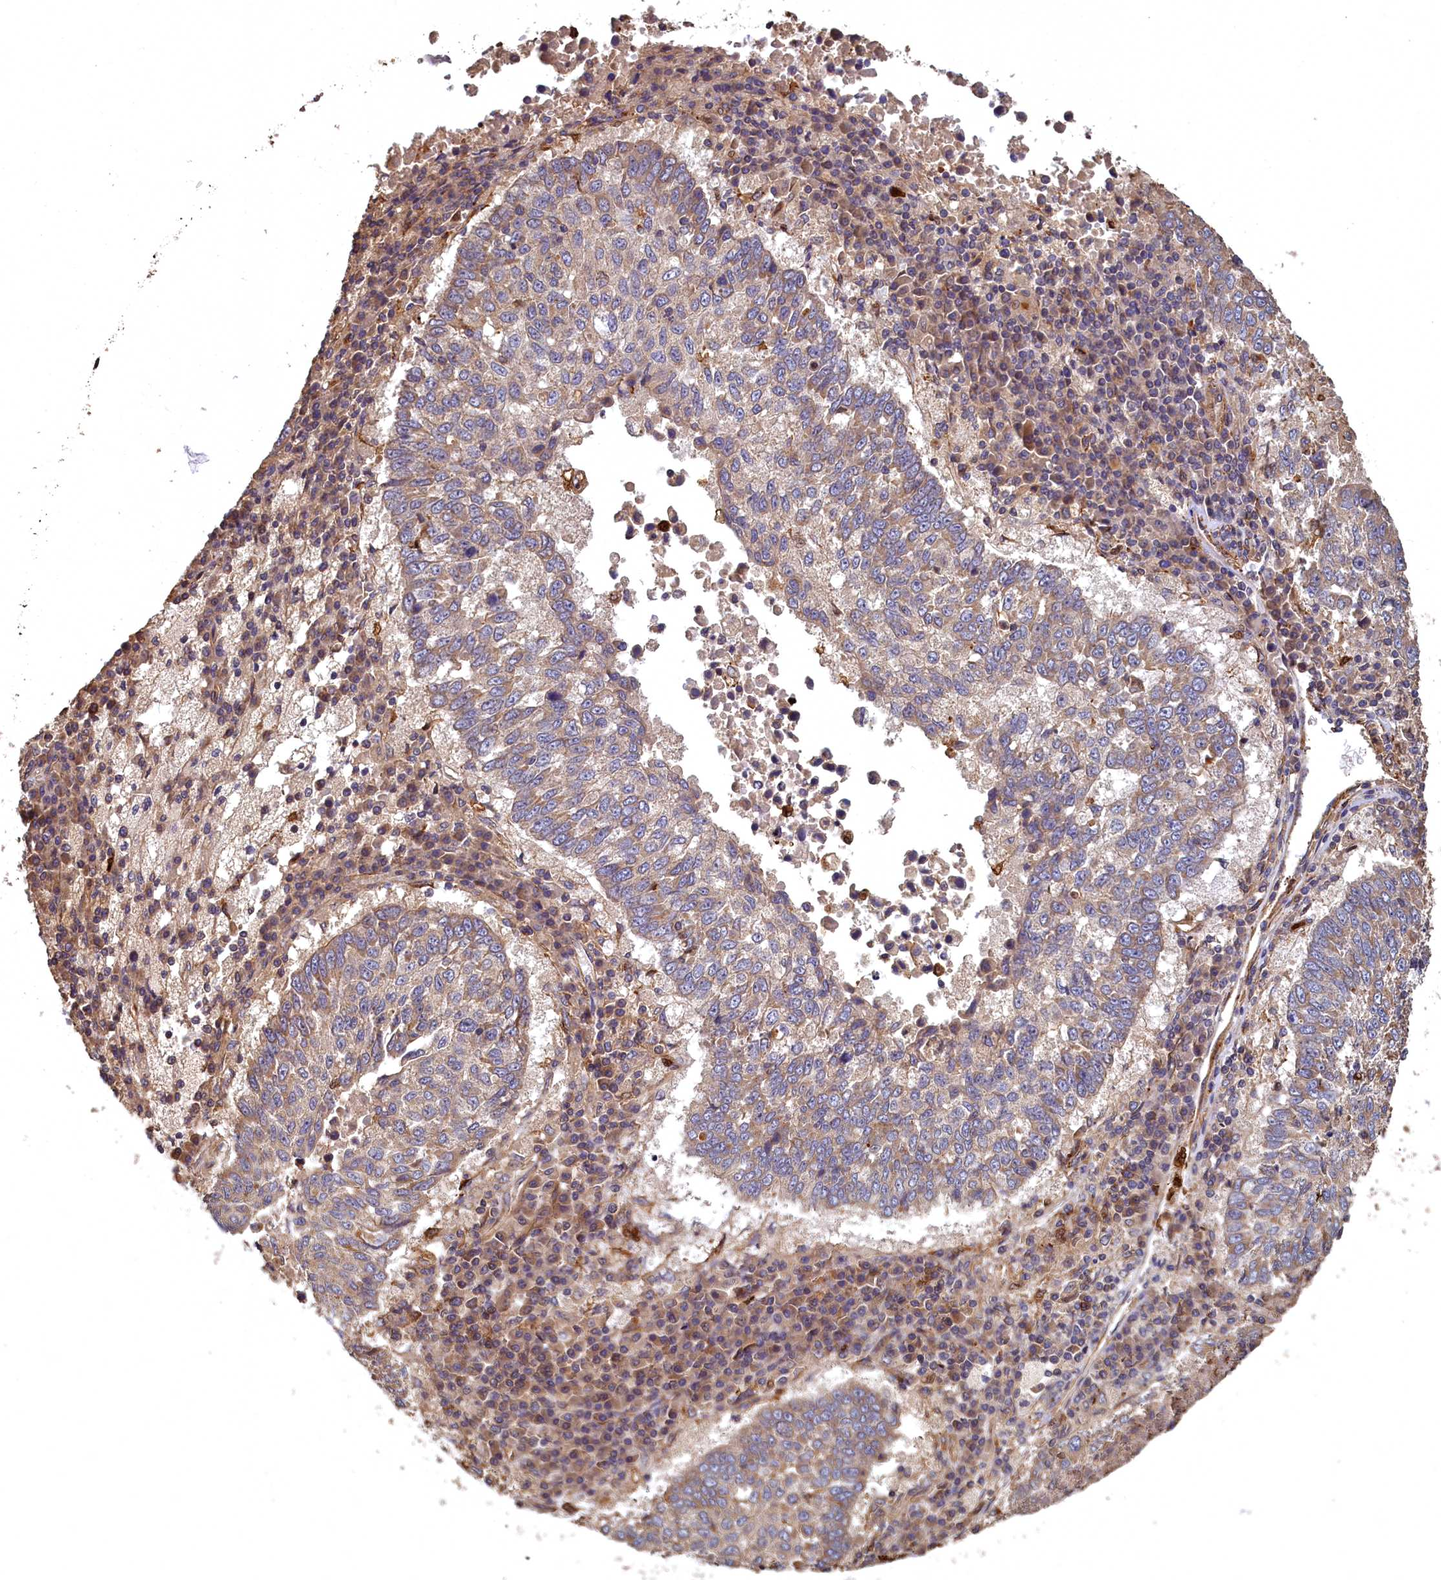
{"staining": {"intensity": "moderate", "quantity": "25%-75%", "location": "cytoplasmic/membranous"}, "tissue": "lung cancer", "cell_type": "Tumor cells", "image_type": "cancer", "snomed": [{"axis": "morphology", "description": "Squamous cell carcinoma, NOS"}, {"axis": "topography", "description": "Lung"}], "caption": "A brown stain highlights moderate cytoplasmic/membranous staining of a protein in lung cancer (squamous cell carcinoma) tumor cells. The protein of interest is shown in brown color, while the nuclei are stained blue.", "gene": "CCDC102B", "patient": {"sex": "male", "age": 73}}